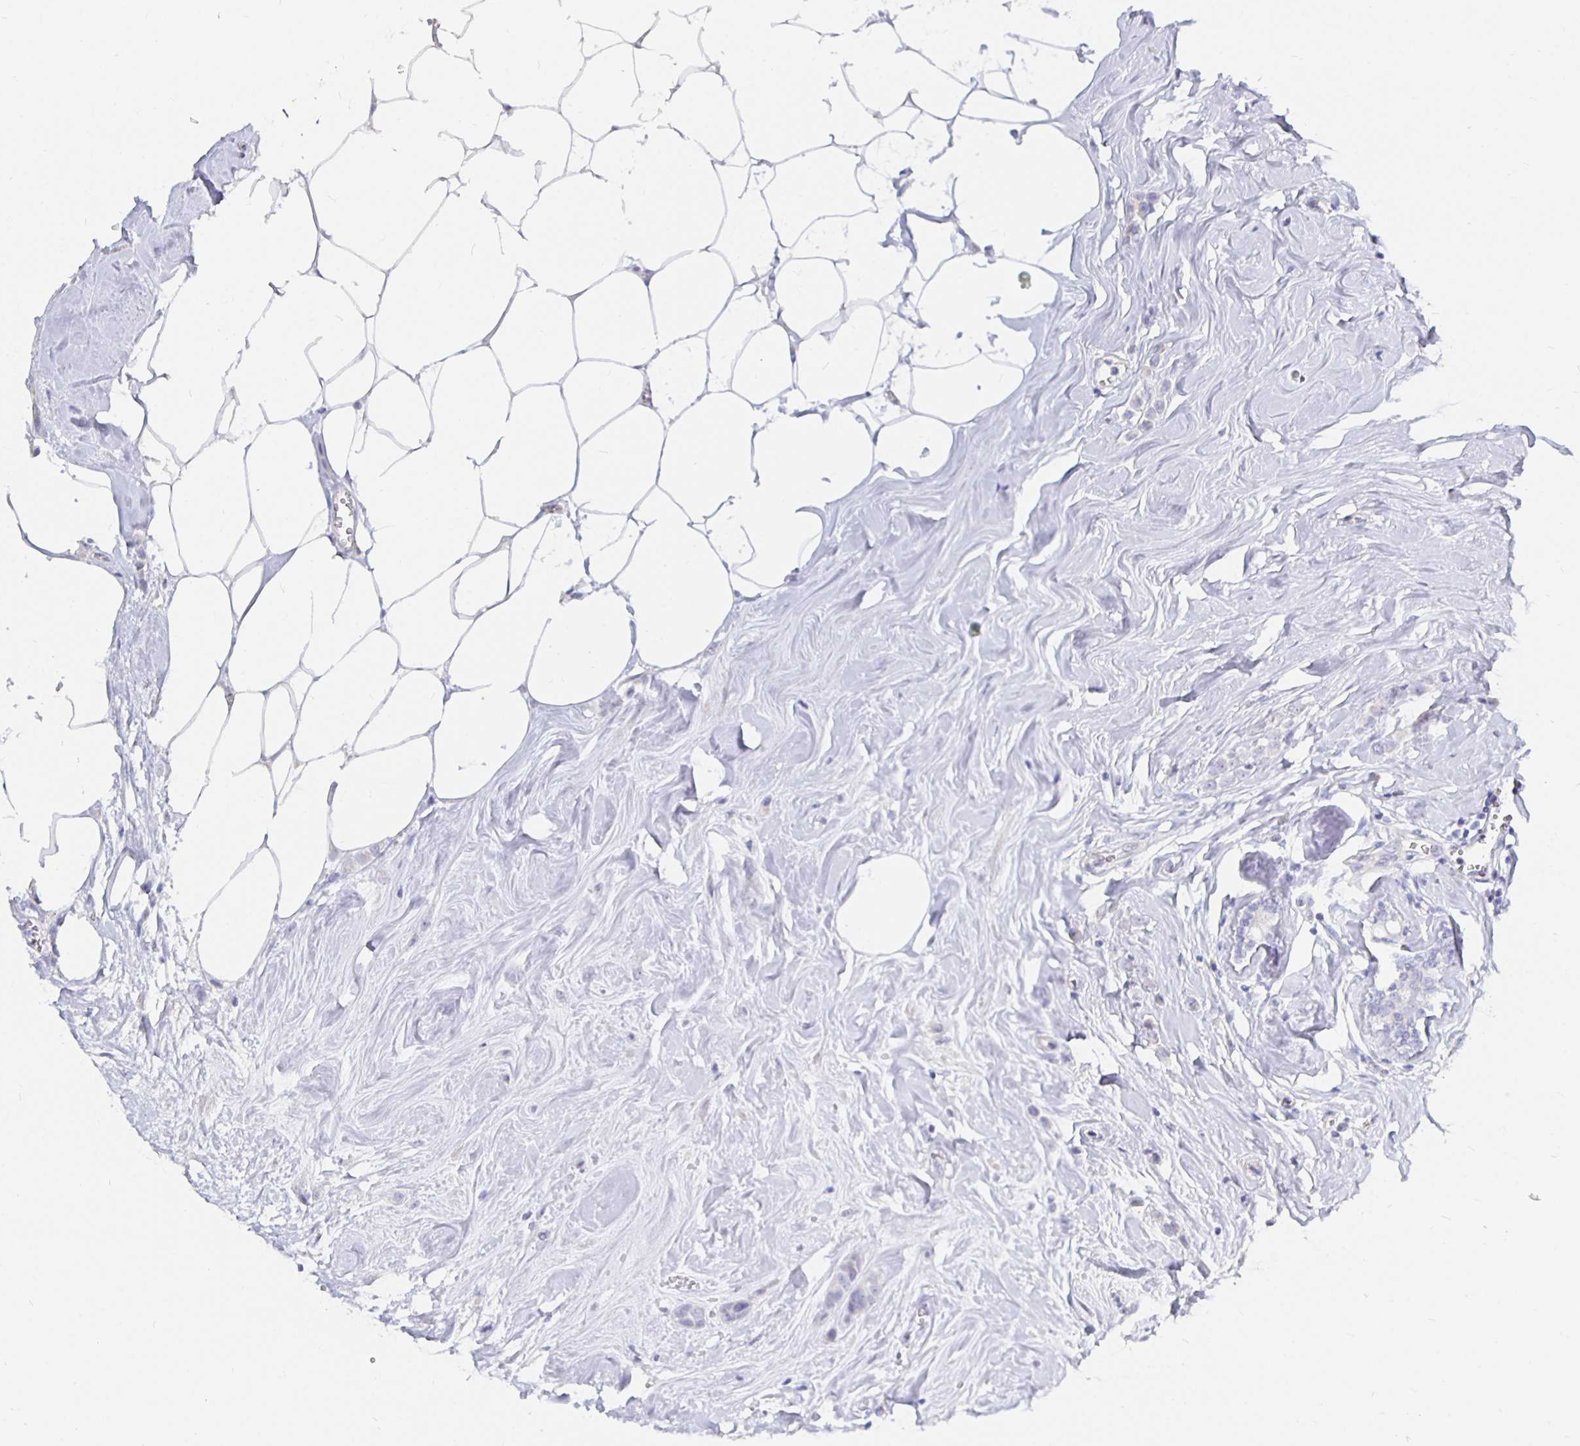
{"staining": {"intensity": "negative", "quantity": "none", "location": "none"}, "tissue": "breast cancer", "cell_type": "Tumor cells", "image_type": "cancer", "snomed": [{"axis": "morphology", "description": "Duct carcinoma"}, {"axis": "topography", "description": "Breast"}], "caption": "Human breast invasive ductal carcinoma stained for a protein using immunohistochemistry displays no expression in tumor cells.", "gene": "UMOD", "patient": {"sex": "female", "age": 80}}